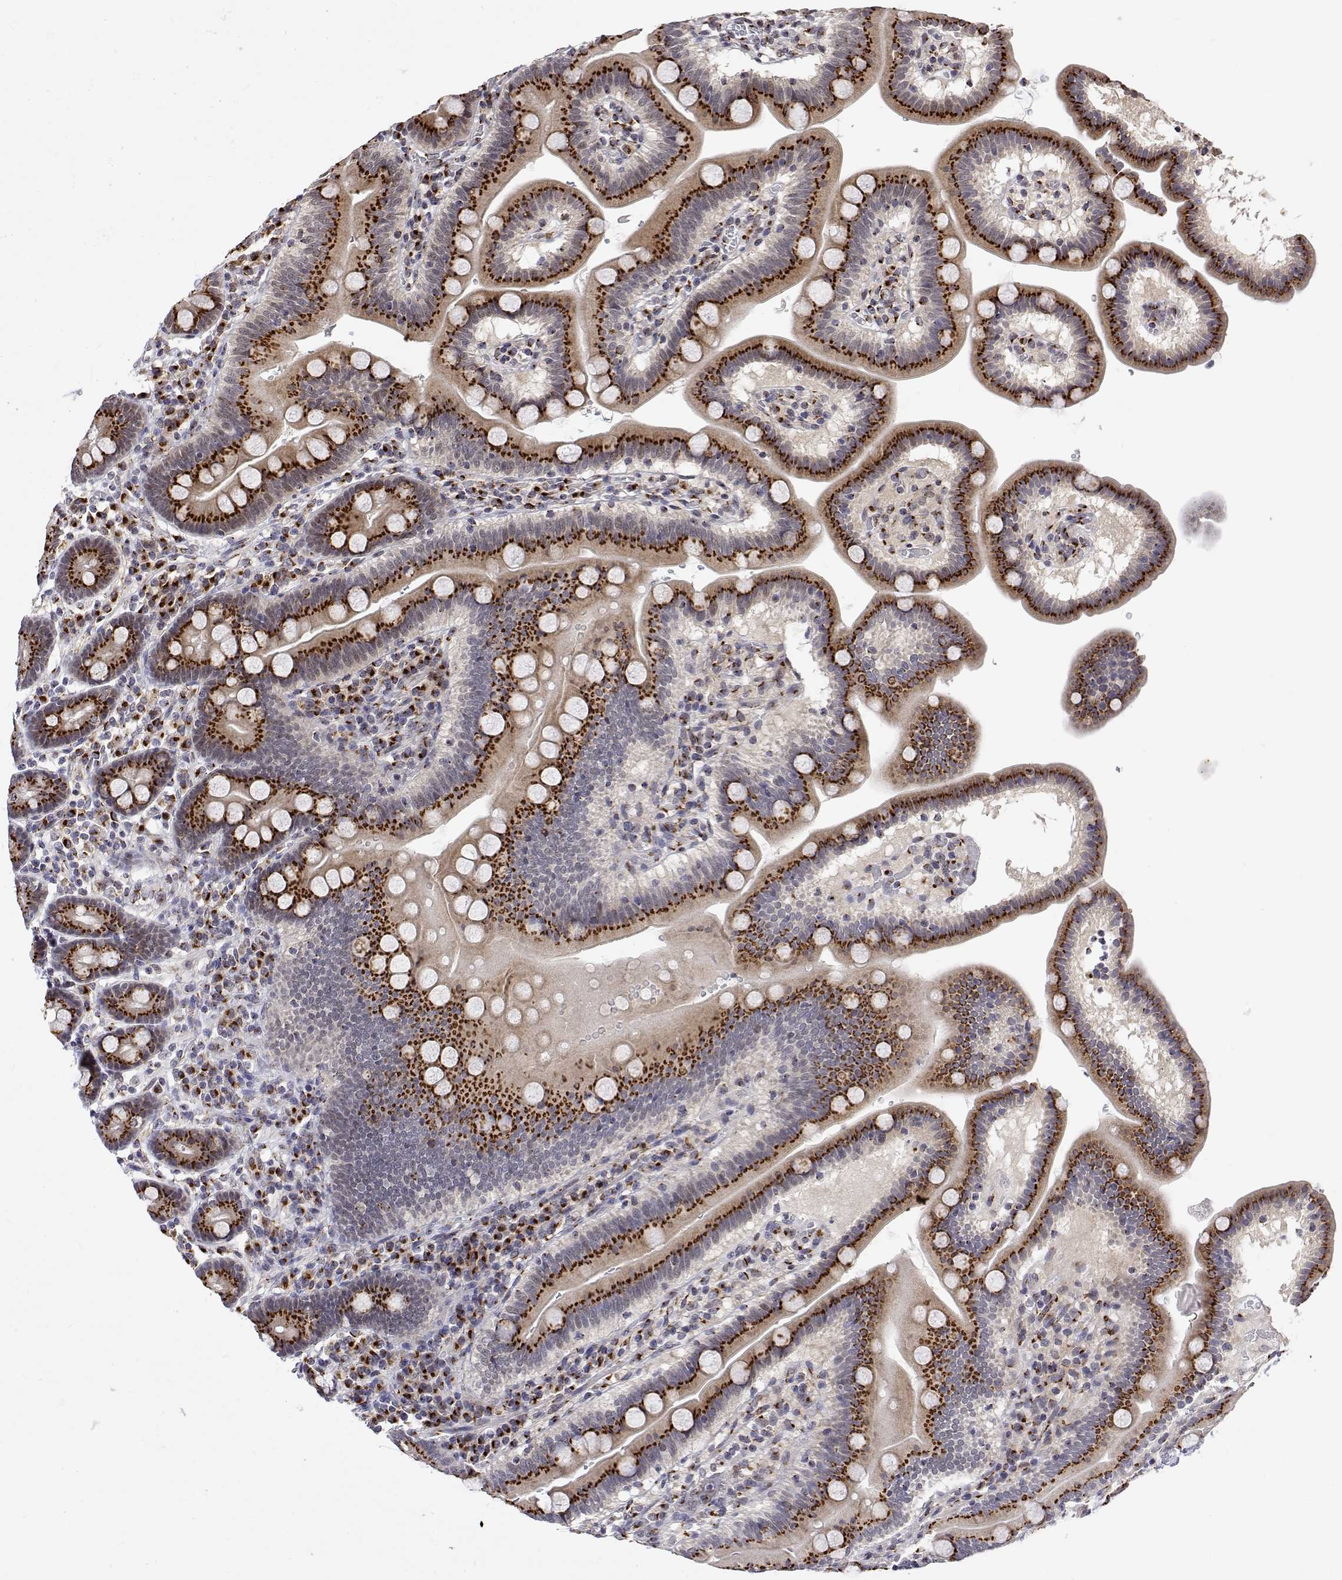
{"staining": {"intensity": "strong", "quantity": ">75%", "location": "cytoplasmic/membranous"}, "tissue": "duodenum", "cell_type": "Glandular cells", "image_type": "normal", "snomed": [{"axis": "morphology", "description": "Normal tissue, NOS"}, {"axis": "topography", "description": "Pancreas"}, {"axis": "topography", "description": "Duodenum"}], "caption": "High-power microscopy captured an IHC photomicrograph of normal duodenum, revealing strong cytoplasmic/membranous staining in approximately >75% of glandular cells.", "gene": "YIPF3", "patient": {"sex": "male", "age": 59}}